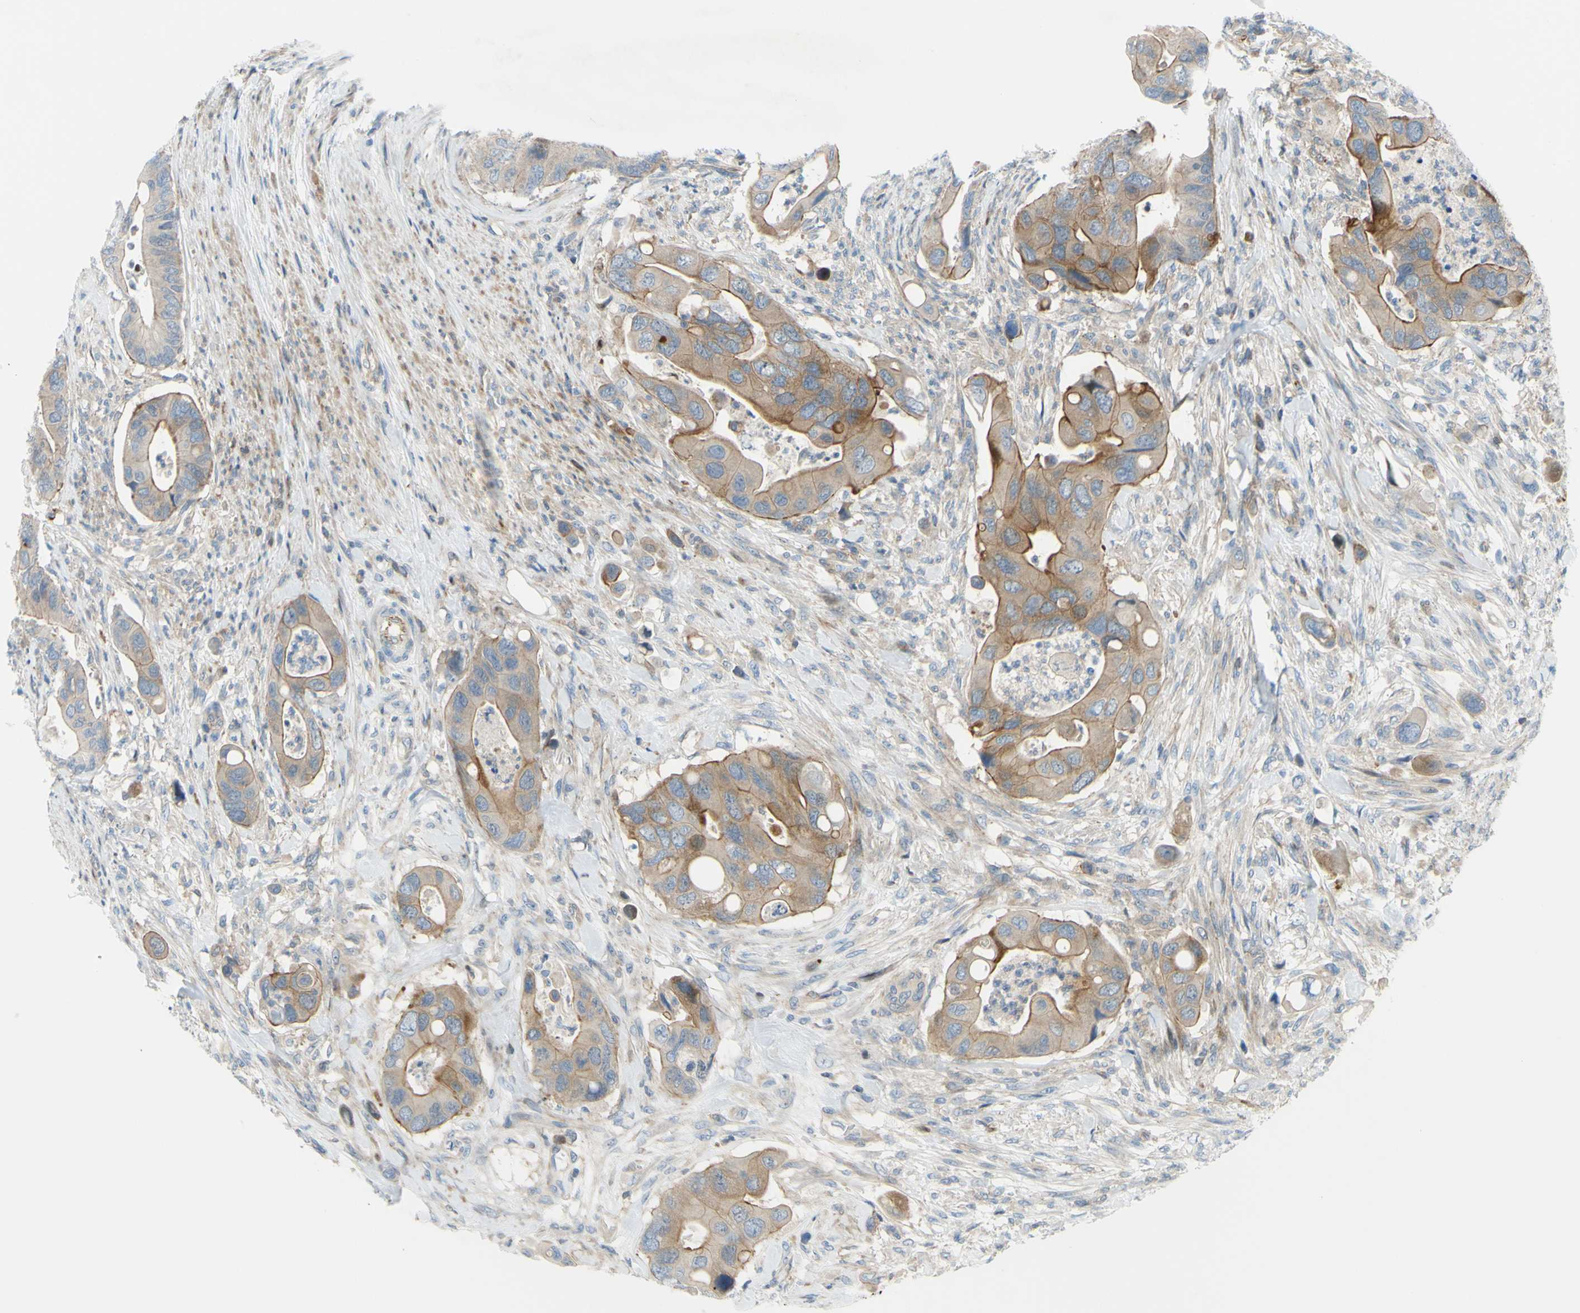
{"staining": {"intensity": "moderate", "quantity": ">75%", "location": "cytoplasmic/membranous"}, "tissue": "colorectal cancer", "cell_type": "Tumor cells", "image_type": "cancer", "snomed": [{"axis": "morphology", "description": "Adenocarcinoma, NOS"}, {"axis": "topography", "description": "Rectum"}], "caption": "A brown stain labels moderate cytoplasmic/membranous staining of a protein in colorectal cancer (adenocarcinoma) tumor cells. (Brightfield microscopy of DAB IHC at high magnification).", "gene": "PAK2", "patient": {"sex": "female", "age": 57}}